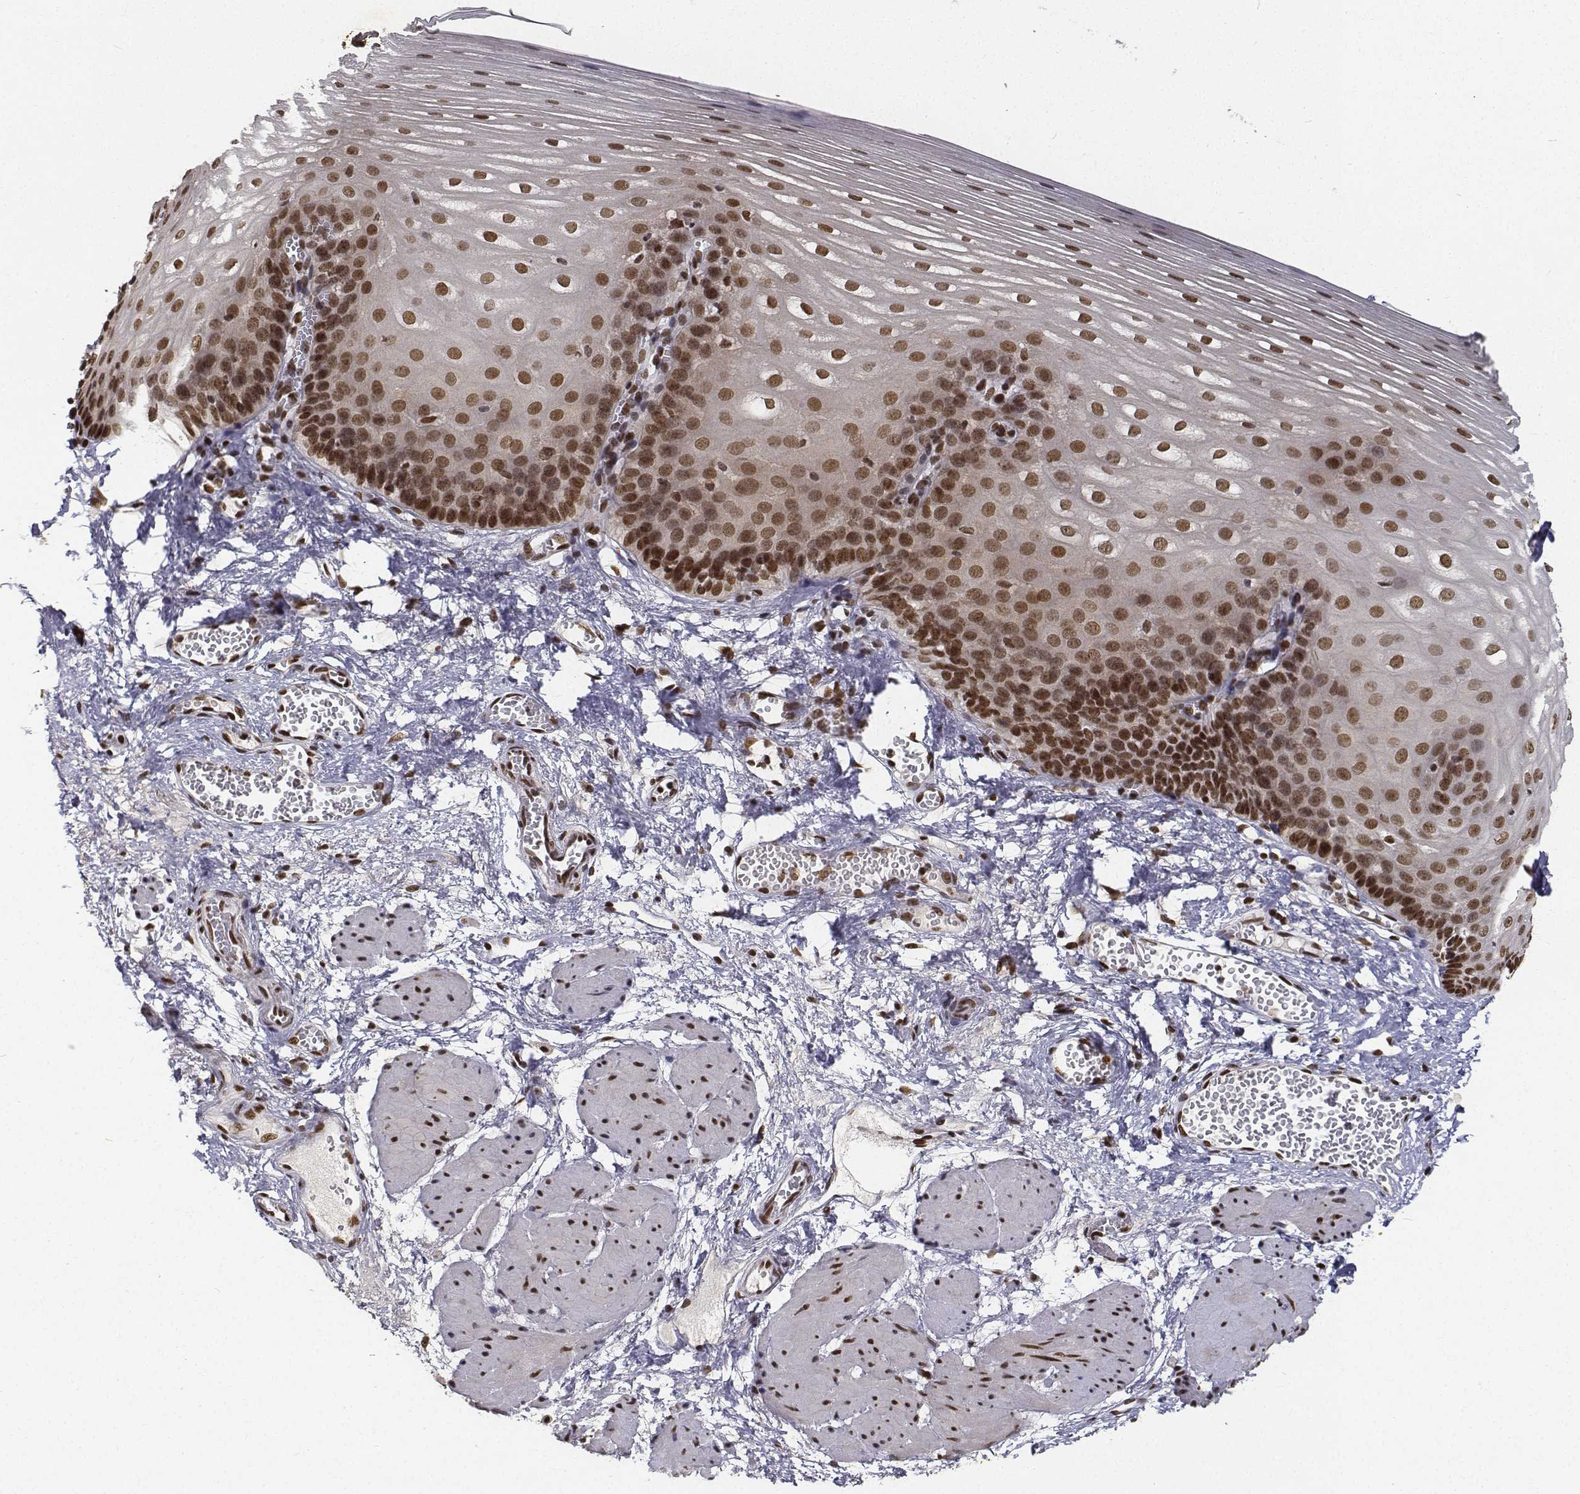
{"staining": {"intensity": "strong", "quantity": ">75%", "location": "nuclear"}, "tissue": "esophagus", "cell_type": "Squamous epithelial cells", "image_type": "normal", "snomed": [{"axis": "morphology", "description": "Normal tissue, NOS"}, {"axis": "topography", "description": "Esophagus"}], "caption": "A brown stain labels strong nuclear staining of a protein in squamous epithelial cells of benign esophagus.", "gene": "ATRX", "patient": {"sex": "male", "age": 62}}